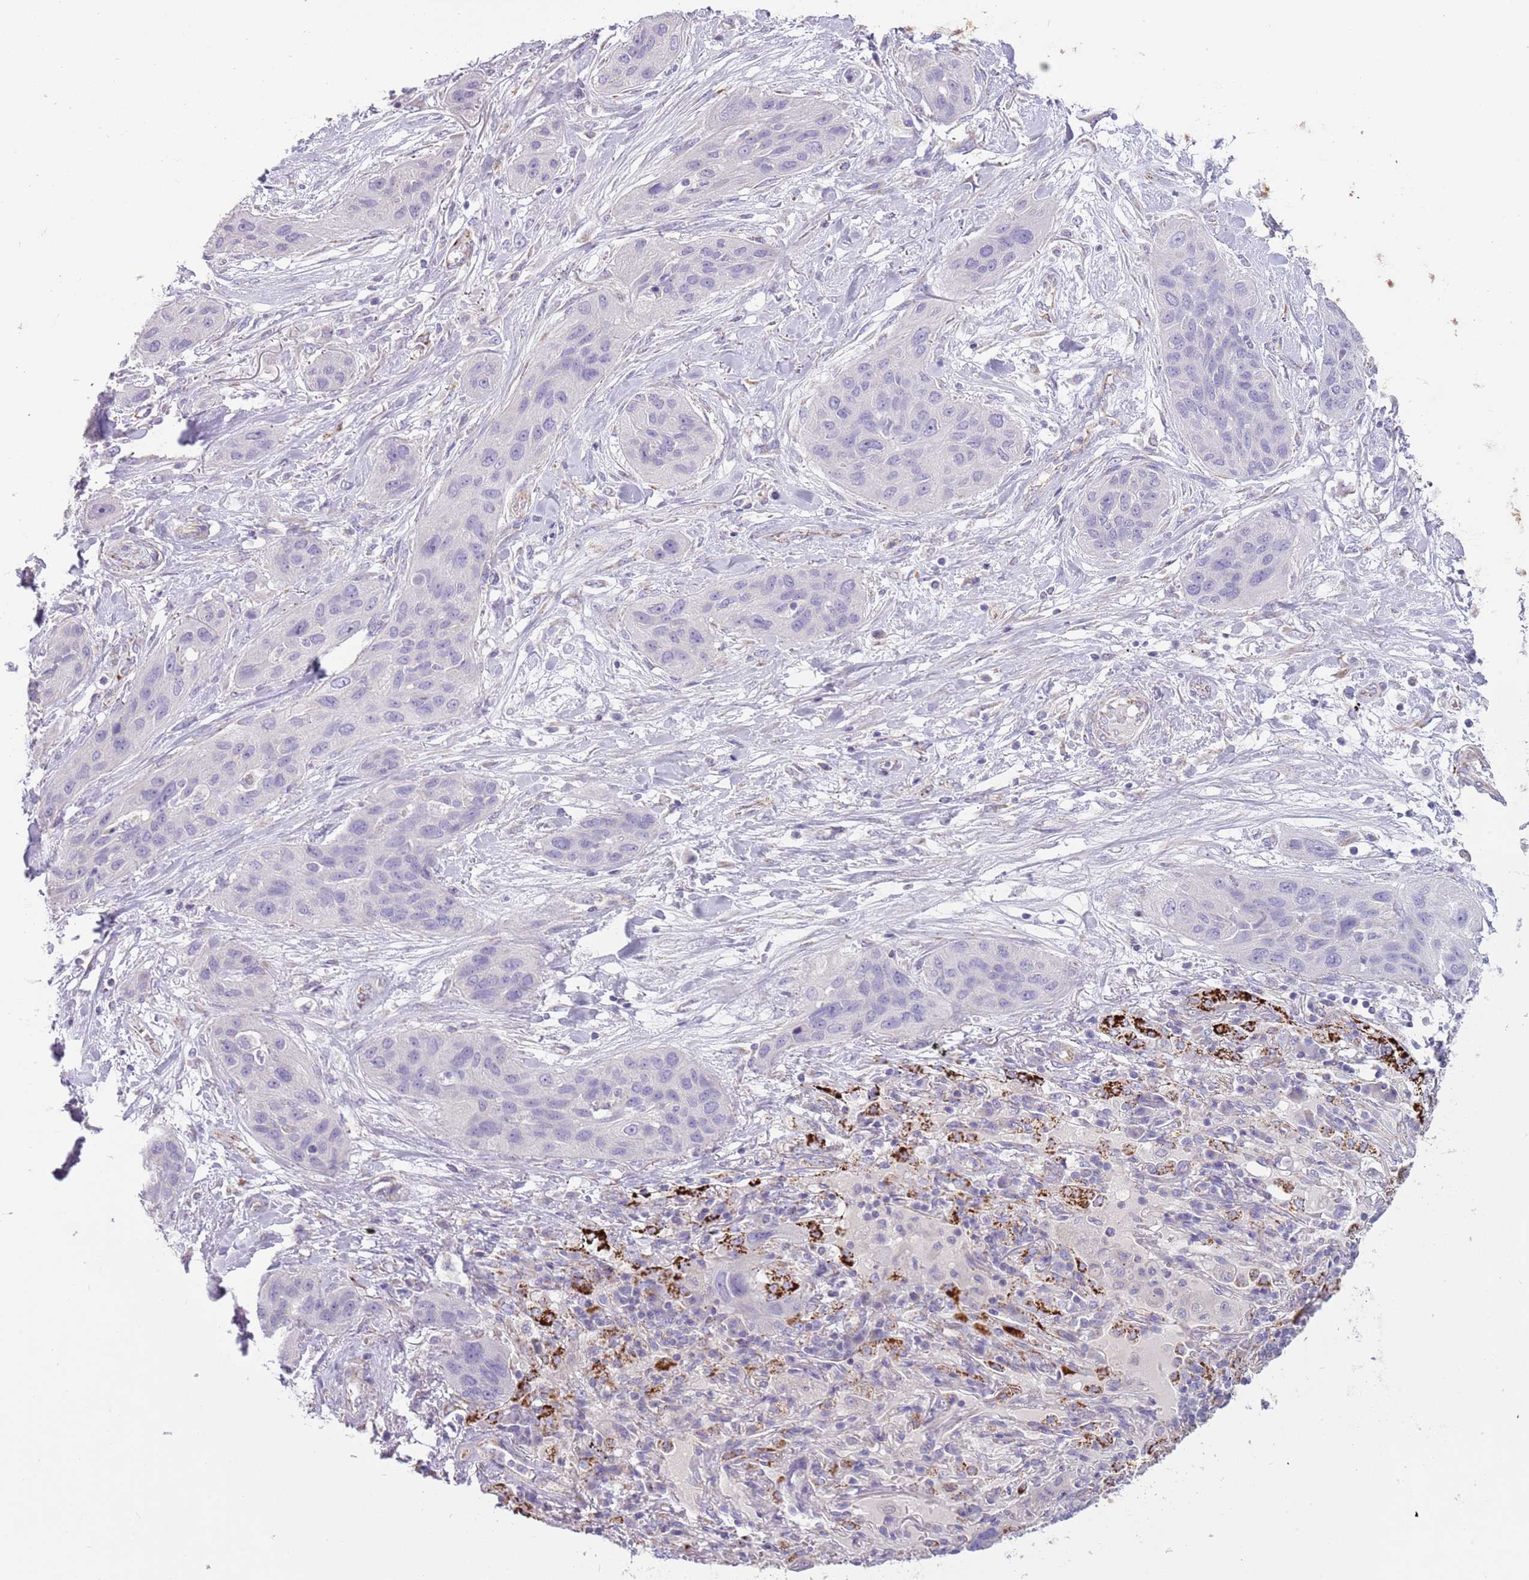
{"staining": {"intensity": "negative", "quantity": "none", "location": "none"}, "tissue": "lung cancer", "cell_type": "Tumor cells", "image_type": "cancer", "snomed": [{"axis": "morphology", "description": "Squamous cell carcinoma, NOS"}, {"axis": "topography", "description": "Lung"}], "caption": "The micrograph shows no staining of tumor cells in lung cancer. (Brightfield microscopy of DAB IHC at high magnification).", "gene": "RNF222", "patient": {"sex": "female", "age": 70}}